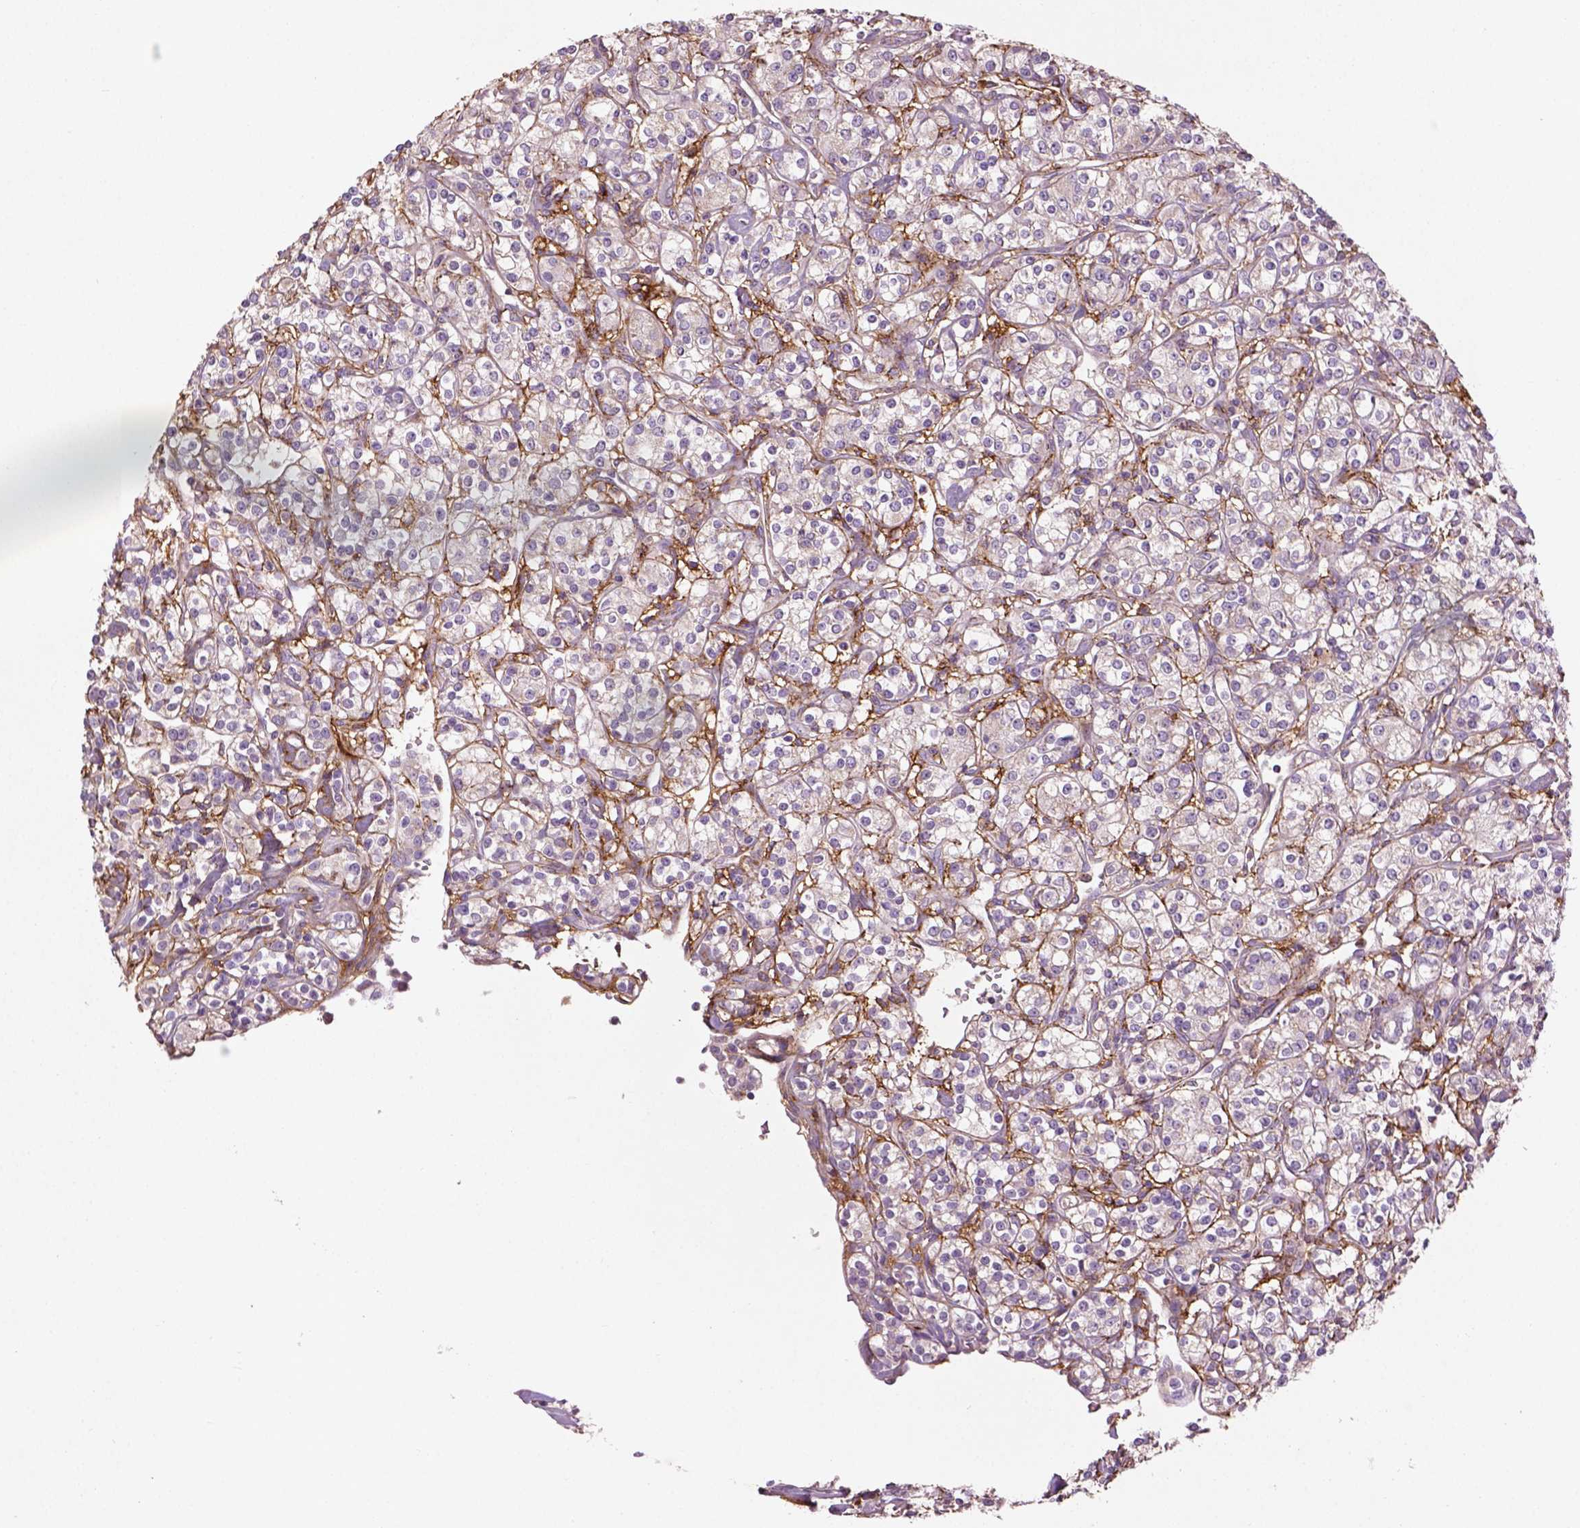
{"staining": {"intensity": "negative", "quantity": "none", "location": "none"}, "tissue": "renal cancer", "cell_type": "Tumor cells", "image_type": "cancer", "snomed": [{"axis": "morphology", "description": "Adenocarcinoma, NOS"}, {"axis": "topography", "description": "Kidney"}], "caption": "Immunohistochemistry (IHC) image of human renal cancer (adenocarcinoma) stained for a protein (brown), which shows no expression in tumor cells.", "gene": "LRRC3C", "patient": {"sex": "male", "age": 77}}